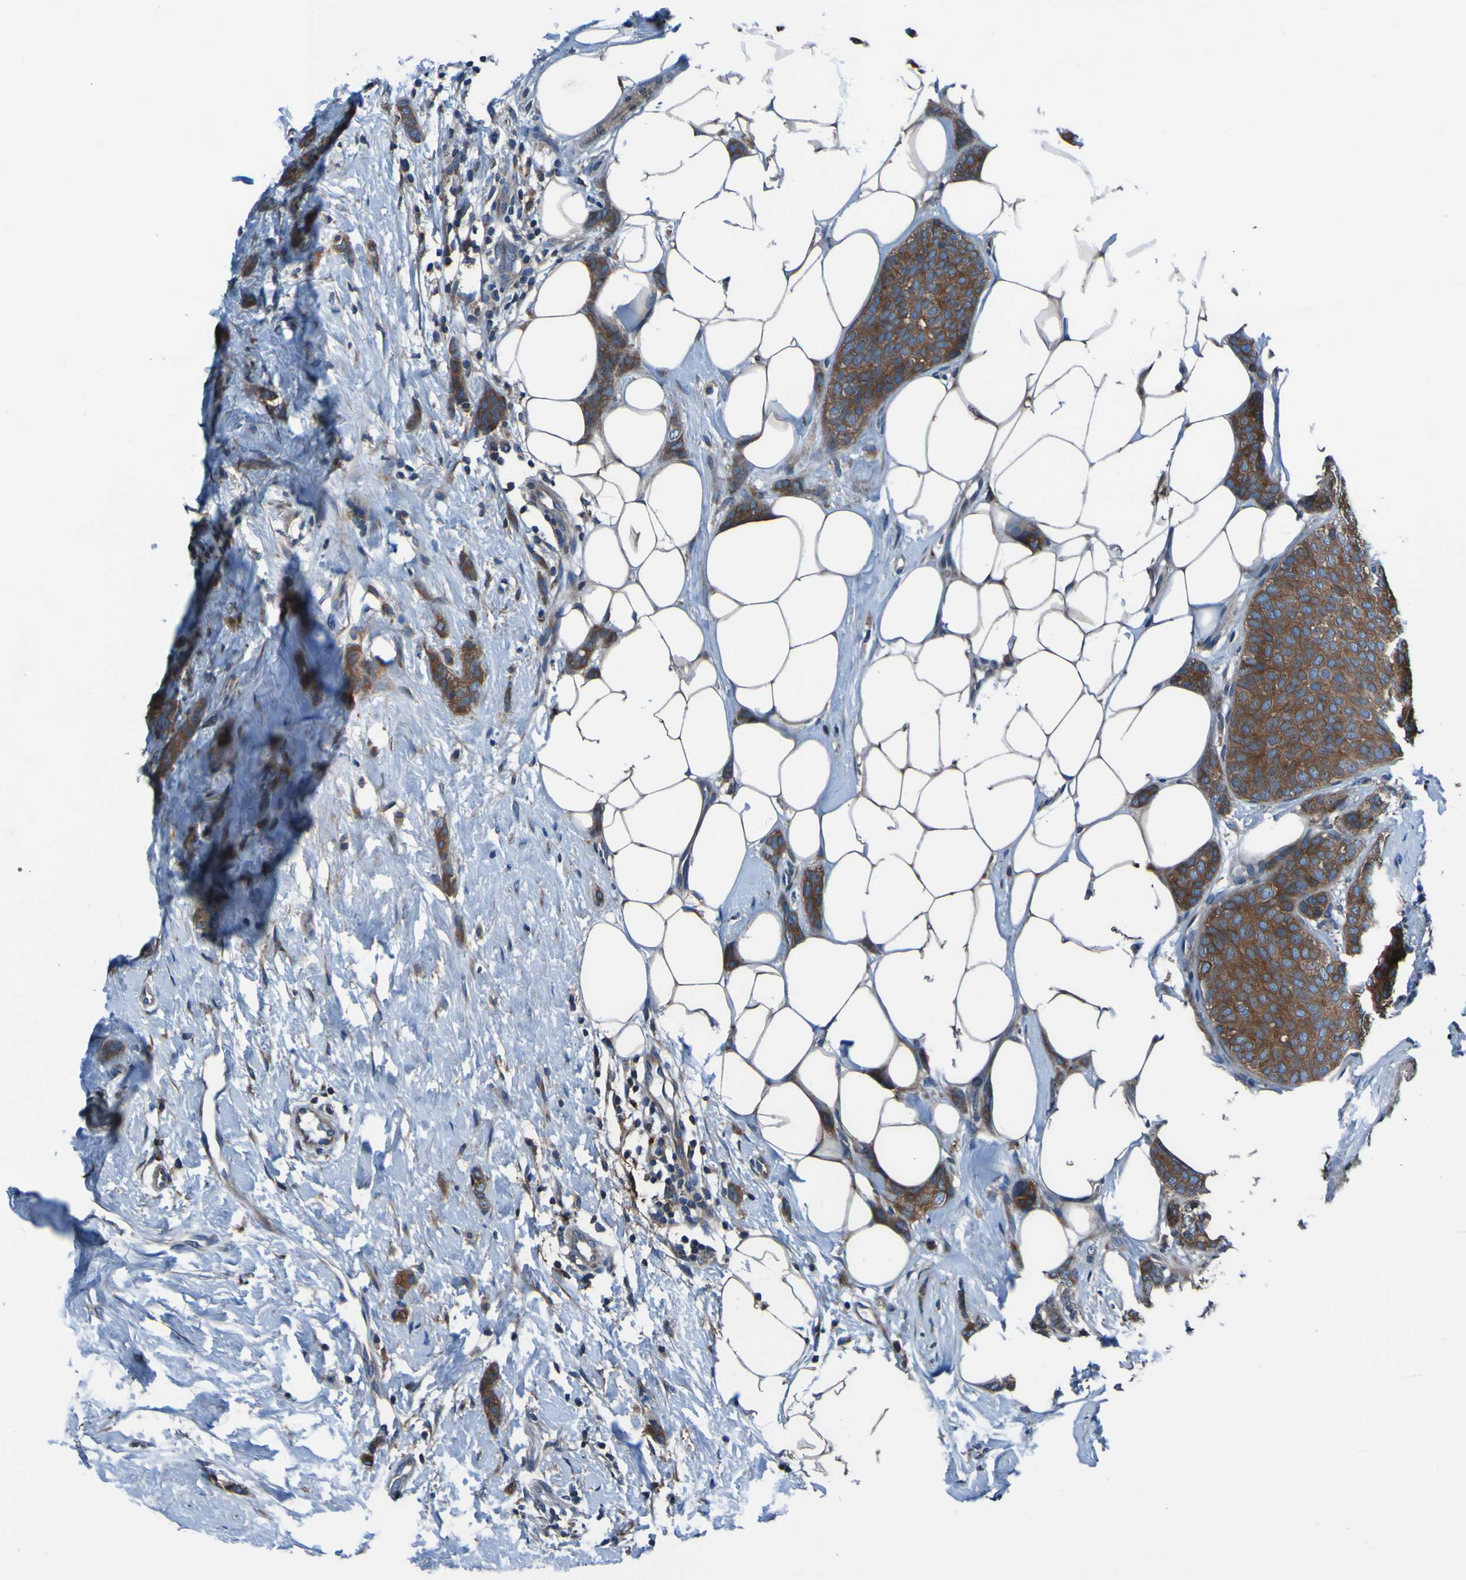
{"staining": {"intensity": "strong", "quantity": ">75%", "location": "cytoplasmic/membranous"}, "tissue": "breast cancer", "cell_type": "Tumor cells", "image_type": "cancer", "snomed": [{"axis": "morphology", "description": "Lobular carcinoma"}, {"axis": "topography", "description": "Skin"}, {"axis": "topography", "description": "Breast"}], "caption": "Immunohistochemistry (IHC) of human breast cancer demonstrates high levels of strong cytoplasmic/membranous expression in approximately >75% of tumor cells. (brown staining indicates protein expression, while blue staining denotes nuclei).", "gene": "RAB5B", "patient": {"sex": "female", "age": 46}}